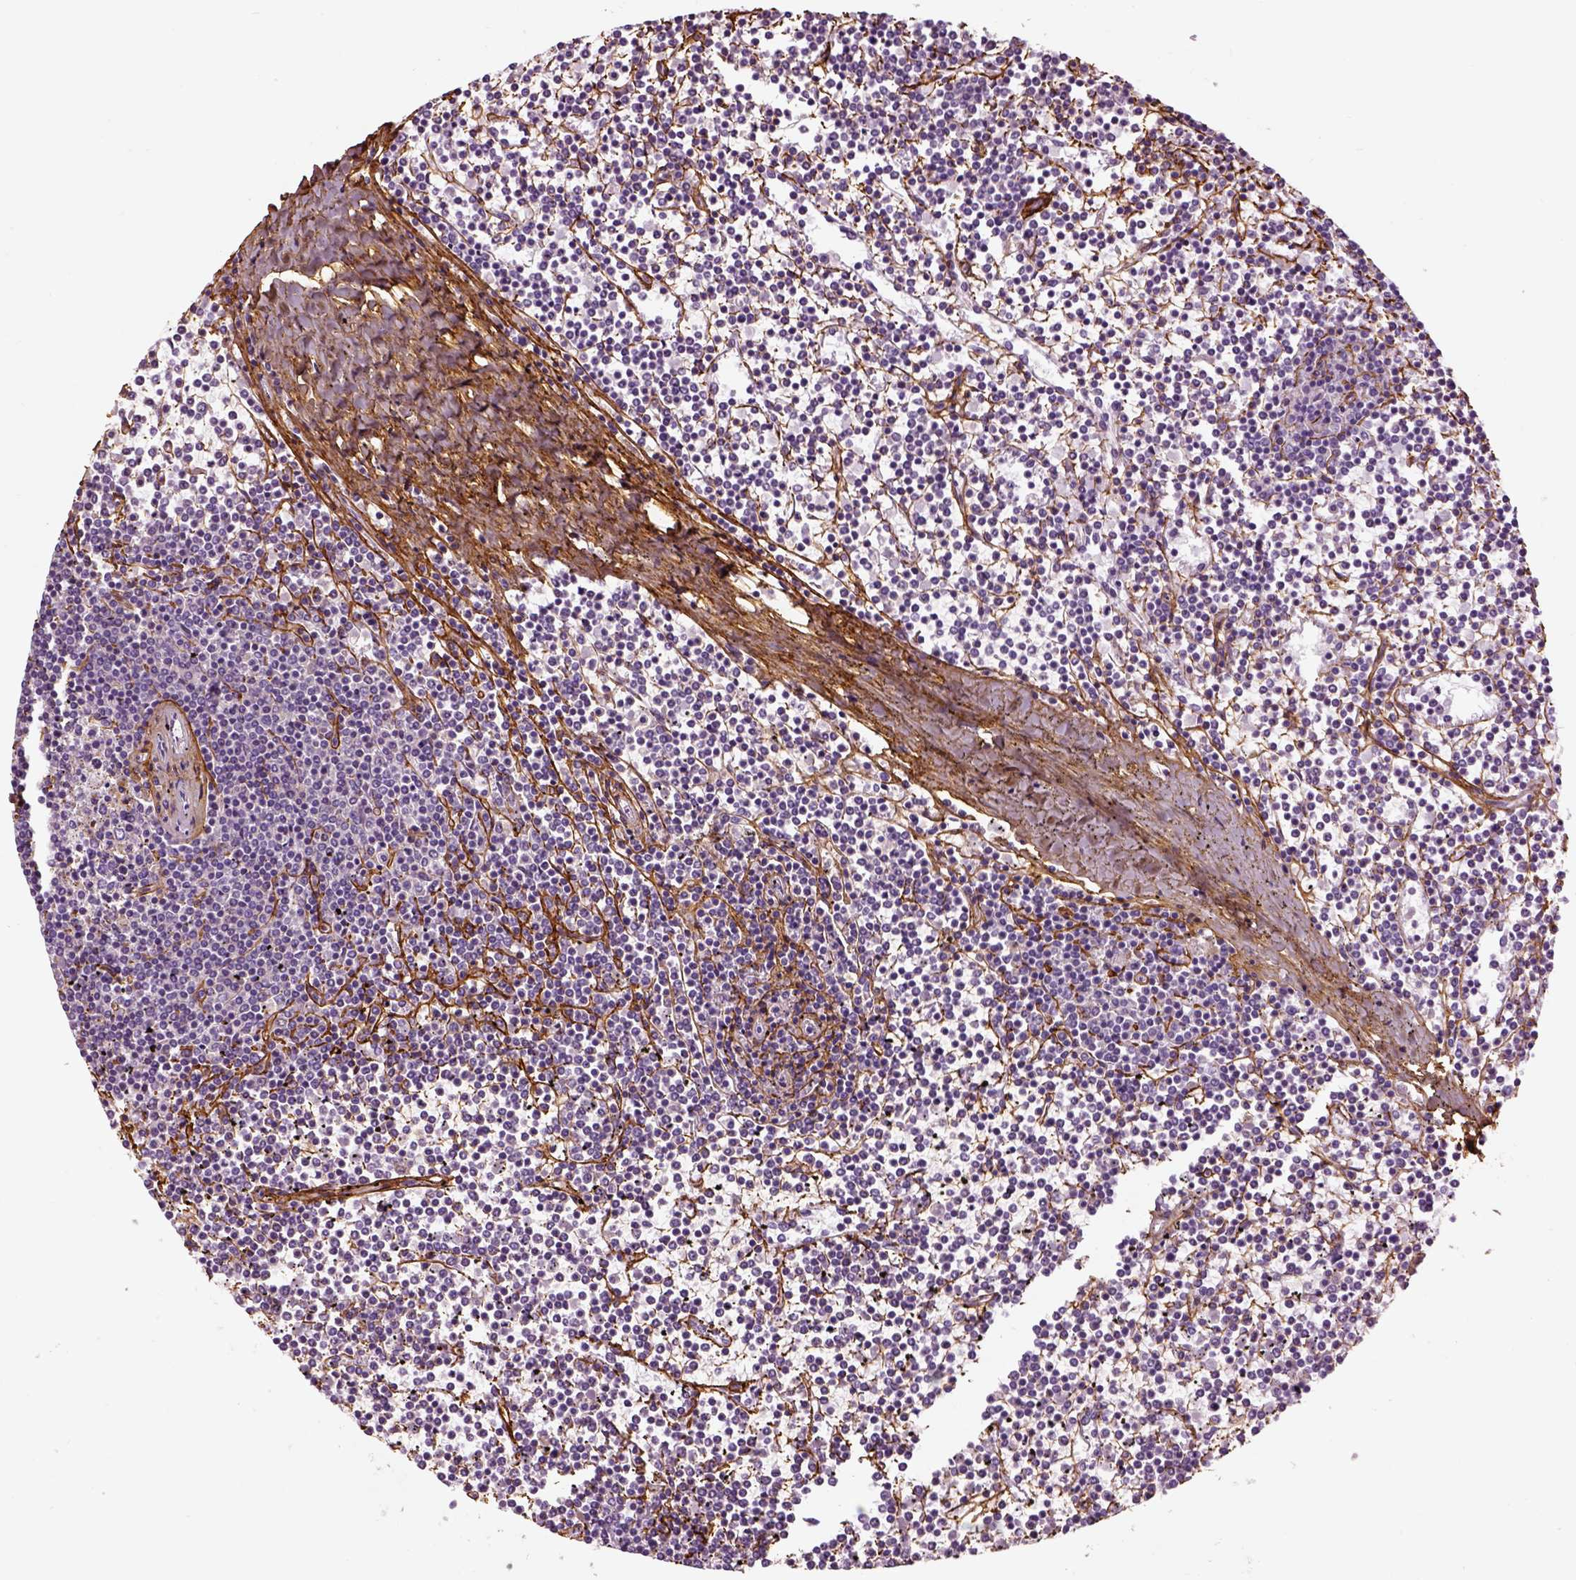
{"staining": {"intensity": "negative", "quantity": "none", "location": "none"}, "tissue": "lymphoma", "cell_type": "Tumor cells", "image_type": "cancer", "snomed": [{"axis": "morphology", "description": "Malignant lymphoma, non-Hodgkin's type, Low grade"}, {"axis": "topography", "description": "Spleen"}], "caption": "Image shows no significant protein staining in tumor cells of malignant lymphoma, non-Hodgkin's type (low-grade).", "gene": "COL6A2", "patient": {"sex": "female", "age": 19}}